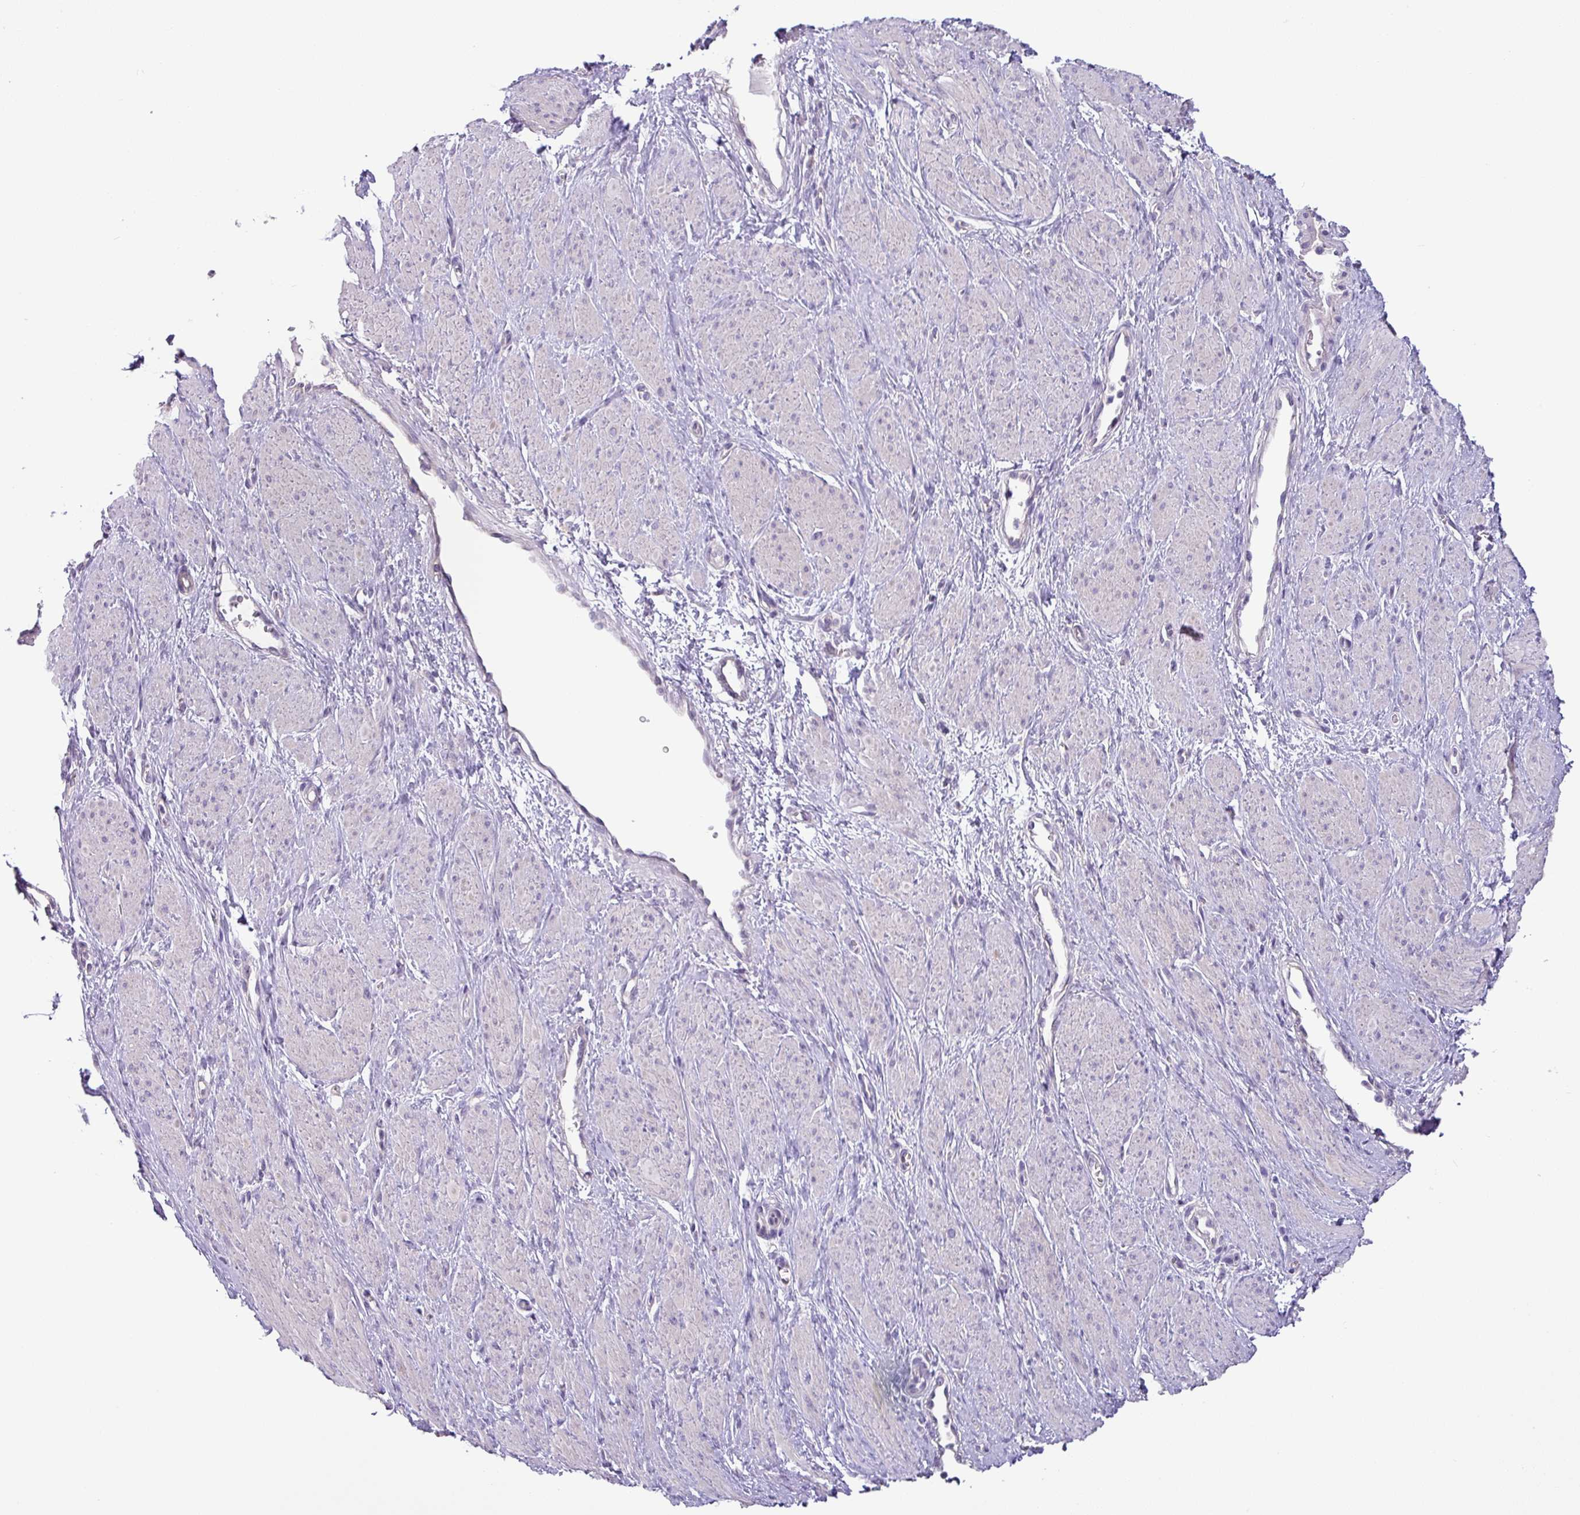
{"staining": {"intensity": "negative", "quantity": "none", "location": "none"}, "tissue": "smooth muscle", "cell_type": "Smooth muscle cells", "image_type": "normal", "snomed": [{"axis": "morphology", "description": "Normal tissue, NOS"}, {"axis": "topography", "description": "Smooth muscle"}, {"axis": "topography", "description": "Uterus"}], "caption": "A high-resolution photomicrograph shows immunohistochemistry (IHC) staining of unremarkable smooth muscle, which demonstrates no significant positivity in smooth muscle cells.", "gene": "GALNT12", "patient": {"sex": "female", "age": 39}}